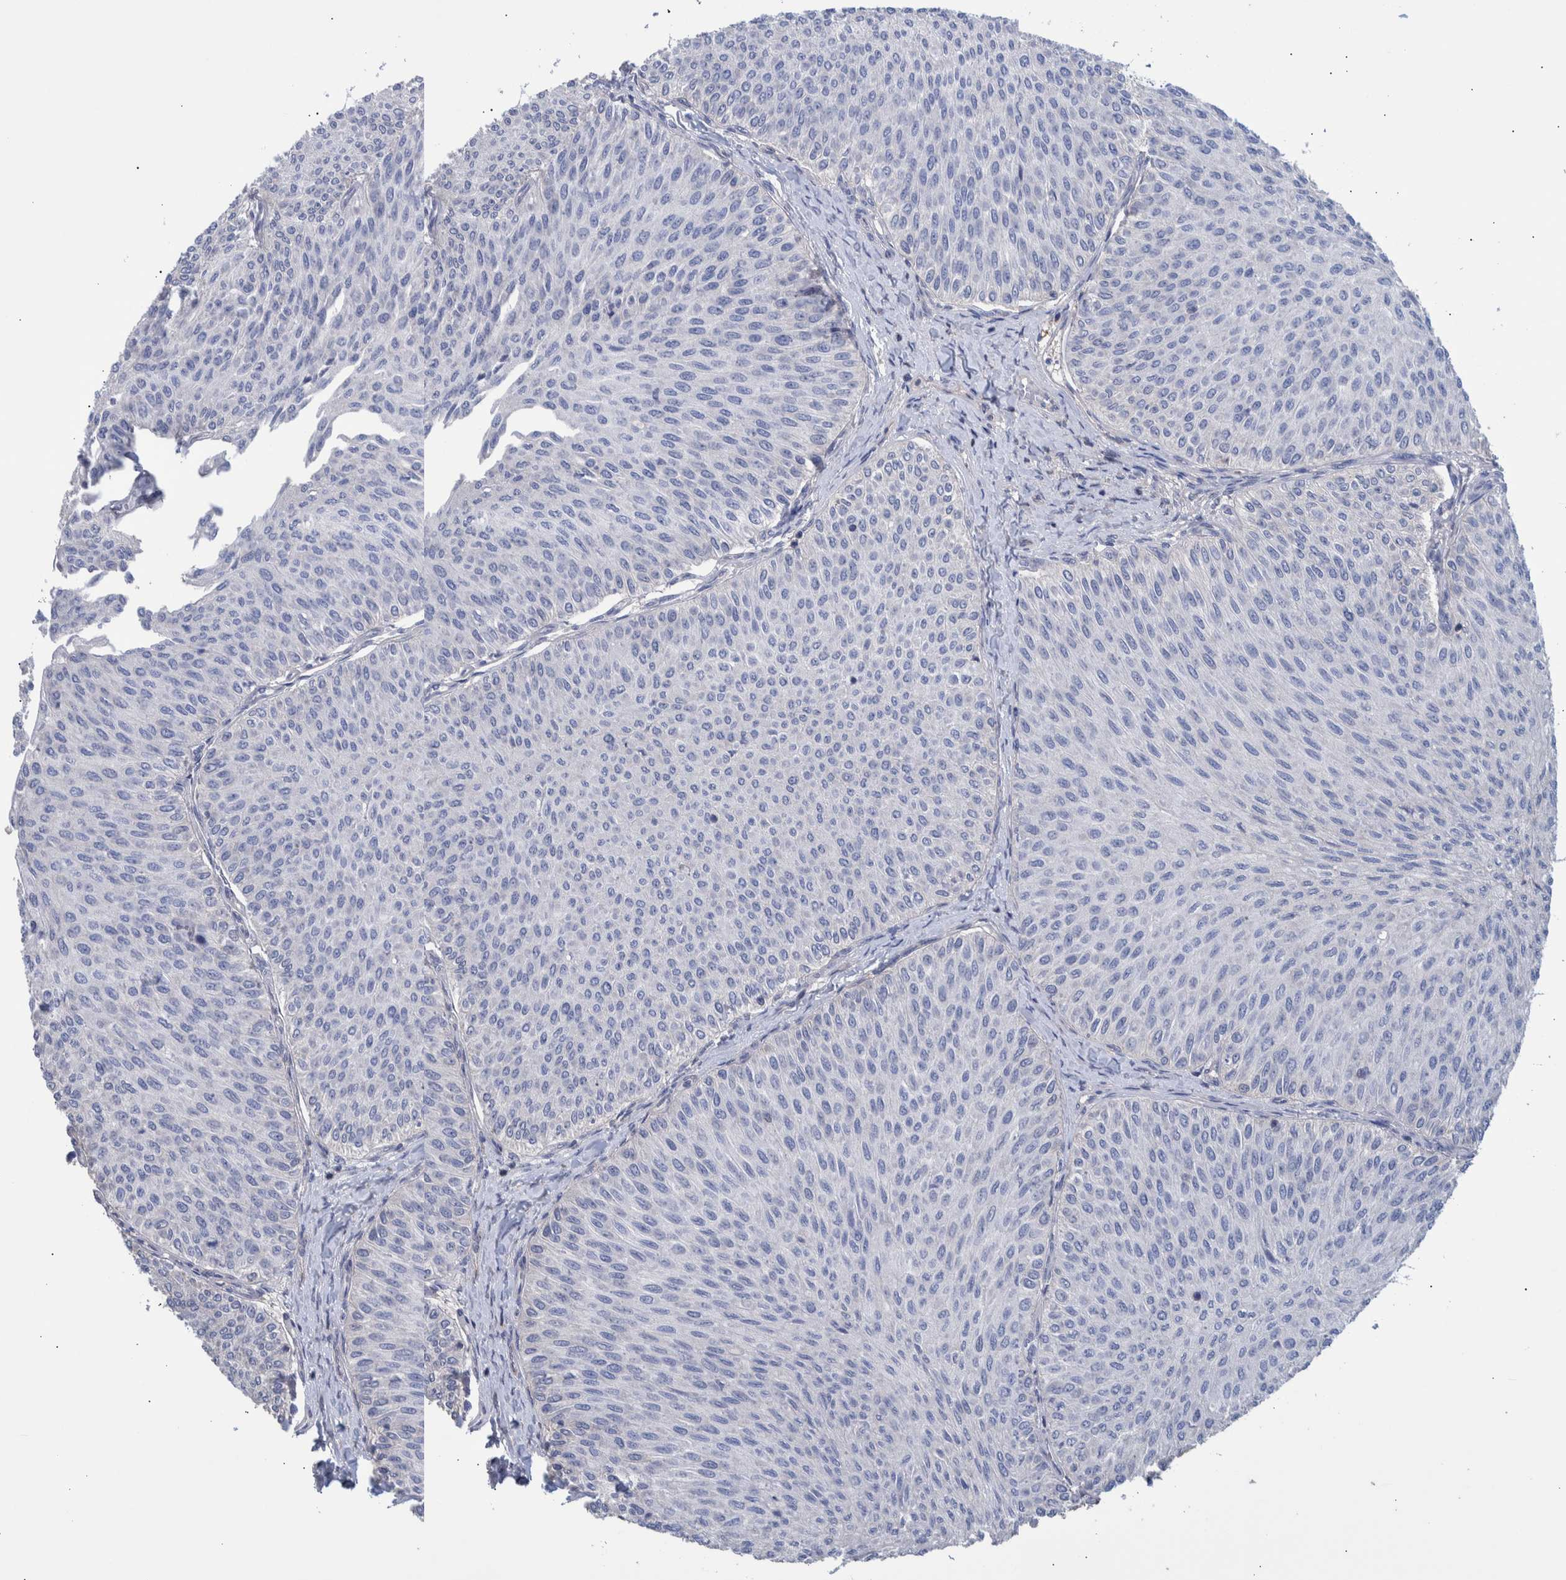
{"staining": {"intensity": "negative", "quantity": "none", "location": "none"}, "tissue": "urothelial cancer", "cell_type": "Tumor cells", "image_type": "cancer", "snomed": [{"axis": "morphology", "description": "Urothelial carcinoma, Low grade"}, {"axis": "topography", "description": "Urinary bladder"}], "caption": "There is no significant positivity in tumor cells of urothelial cancer. (DAB immunohistochemistry (IHC) visualized using brightfield microscopy, high magnification).", "gene": "PPP3CC", "patient": {"sex": "male", "age": 78}}